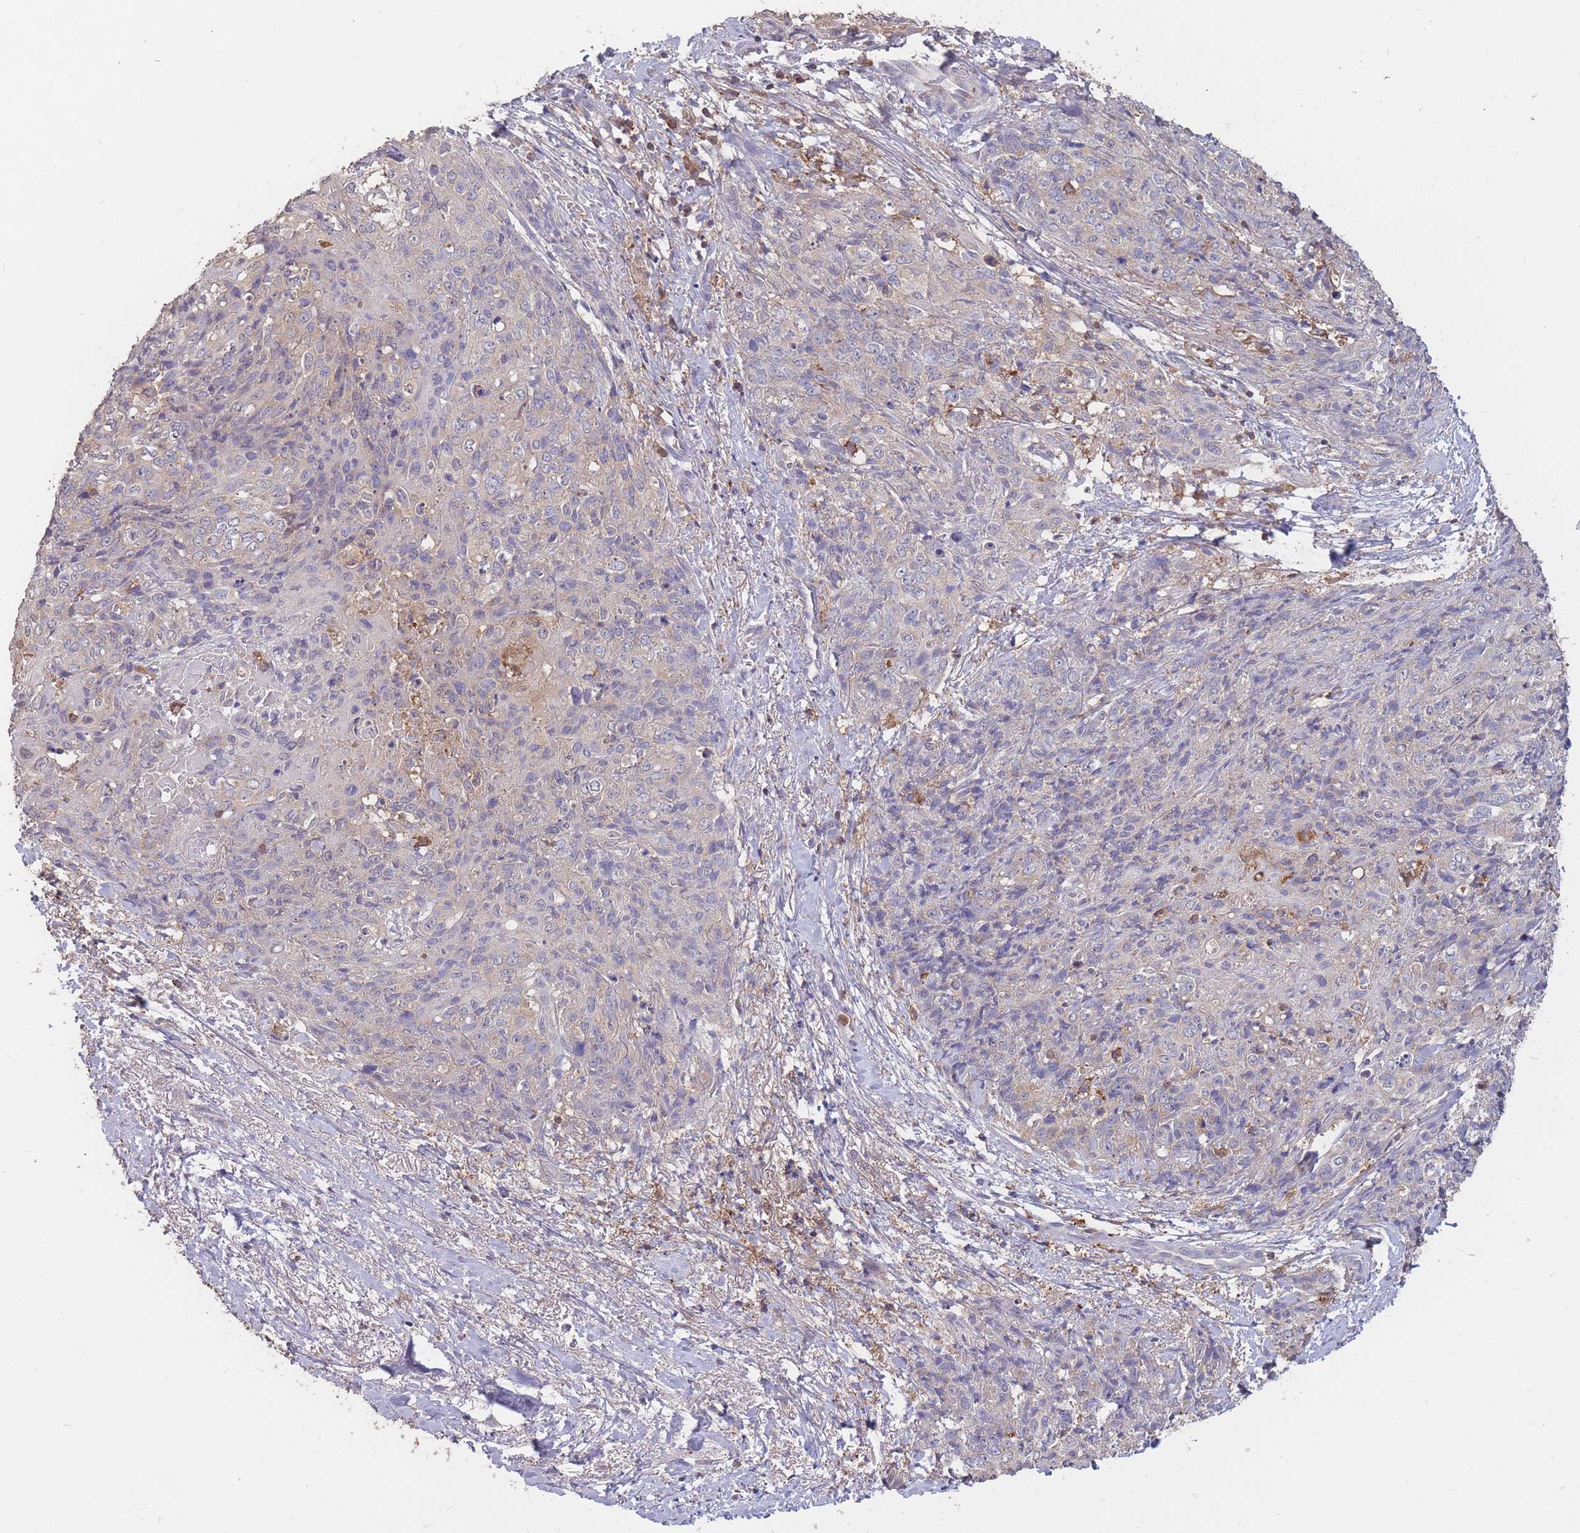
{"staining": {"intensity": "negative", "quantity": "none", "location": "none"}, "tissue": "skin cancer", "cell_type": "Tumor cells", "image_type": "cancer", "snomed": [{"axis": "morphology", "description": "Squamous cell carcinoma, NOS"}, {"axis": "topography", "description": "Skin"}, {"axis": "topography", "description": "Vulva"}], "caption": "A high-resolution histopathology image shows immunohistochemistry staining of skin cancer, which displays no significant positivity in tumor cells.", "gene": "GMIP", "patient": {"sex": "female", "age": 85}}